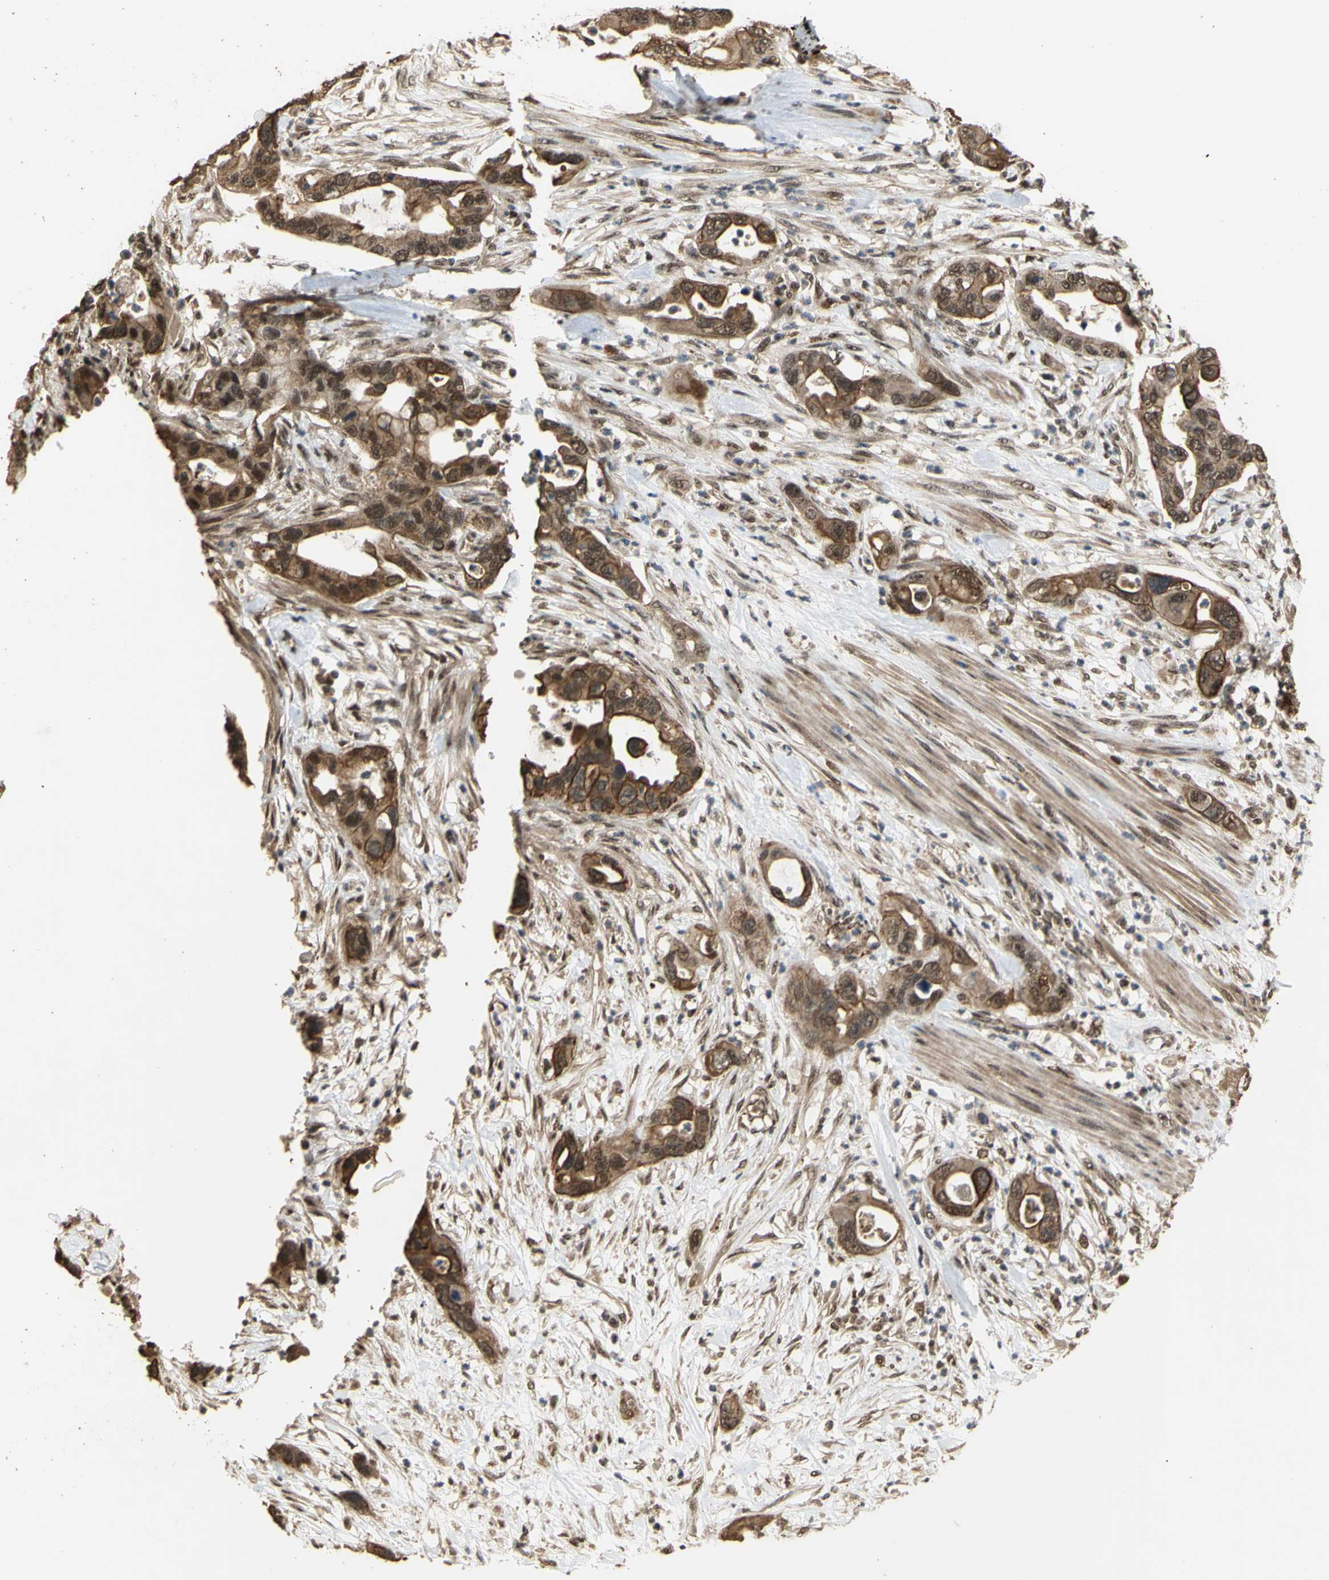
{"staining": {"intensity": "moderate", "quantity": ">75%", "location": "cytoplasmic/membranous"}, "tissue": "pancreatic cancer", "cell_type": "Tumor cells", "image_type": "cancer", "snomed": [{"axis": "morphology", "description": "Adenocarcinoma, NOS"}, {"axis": "topography", "description": "Pancreas"}], "caption": "About >75% of tumor cells in human pancreatic adenocarcinoma show moderate cytoplasmic/membranous protein expression as visualized by brown immunohistochemical staining.", "gene": "GTF2E2", "patient": {"sex": "female", "age": 71}}